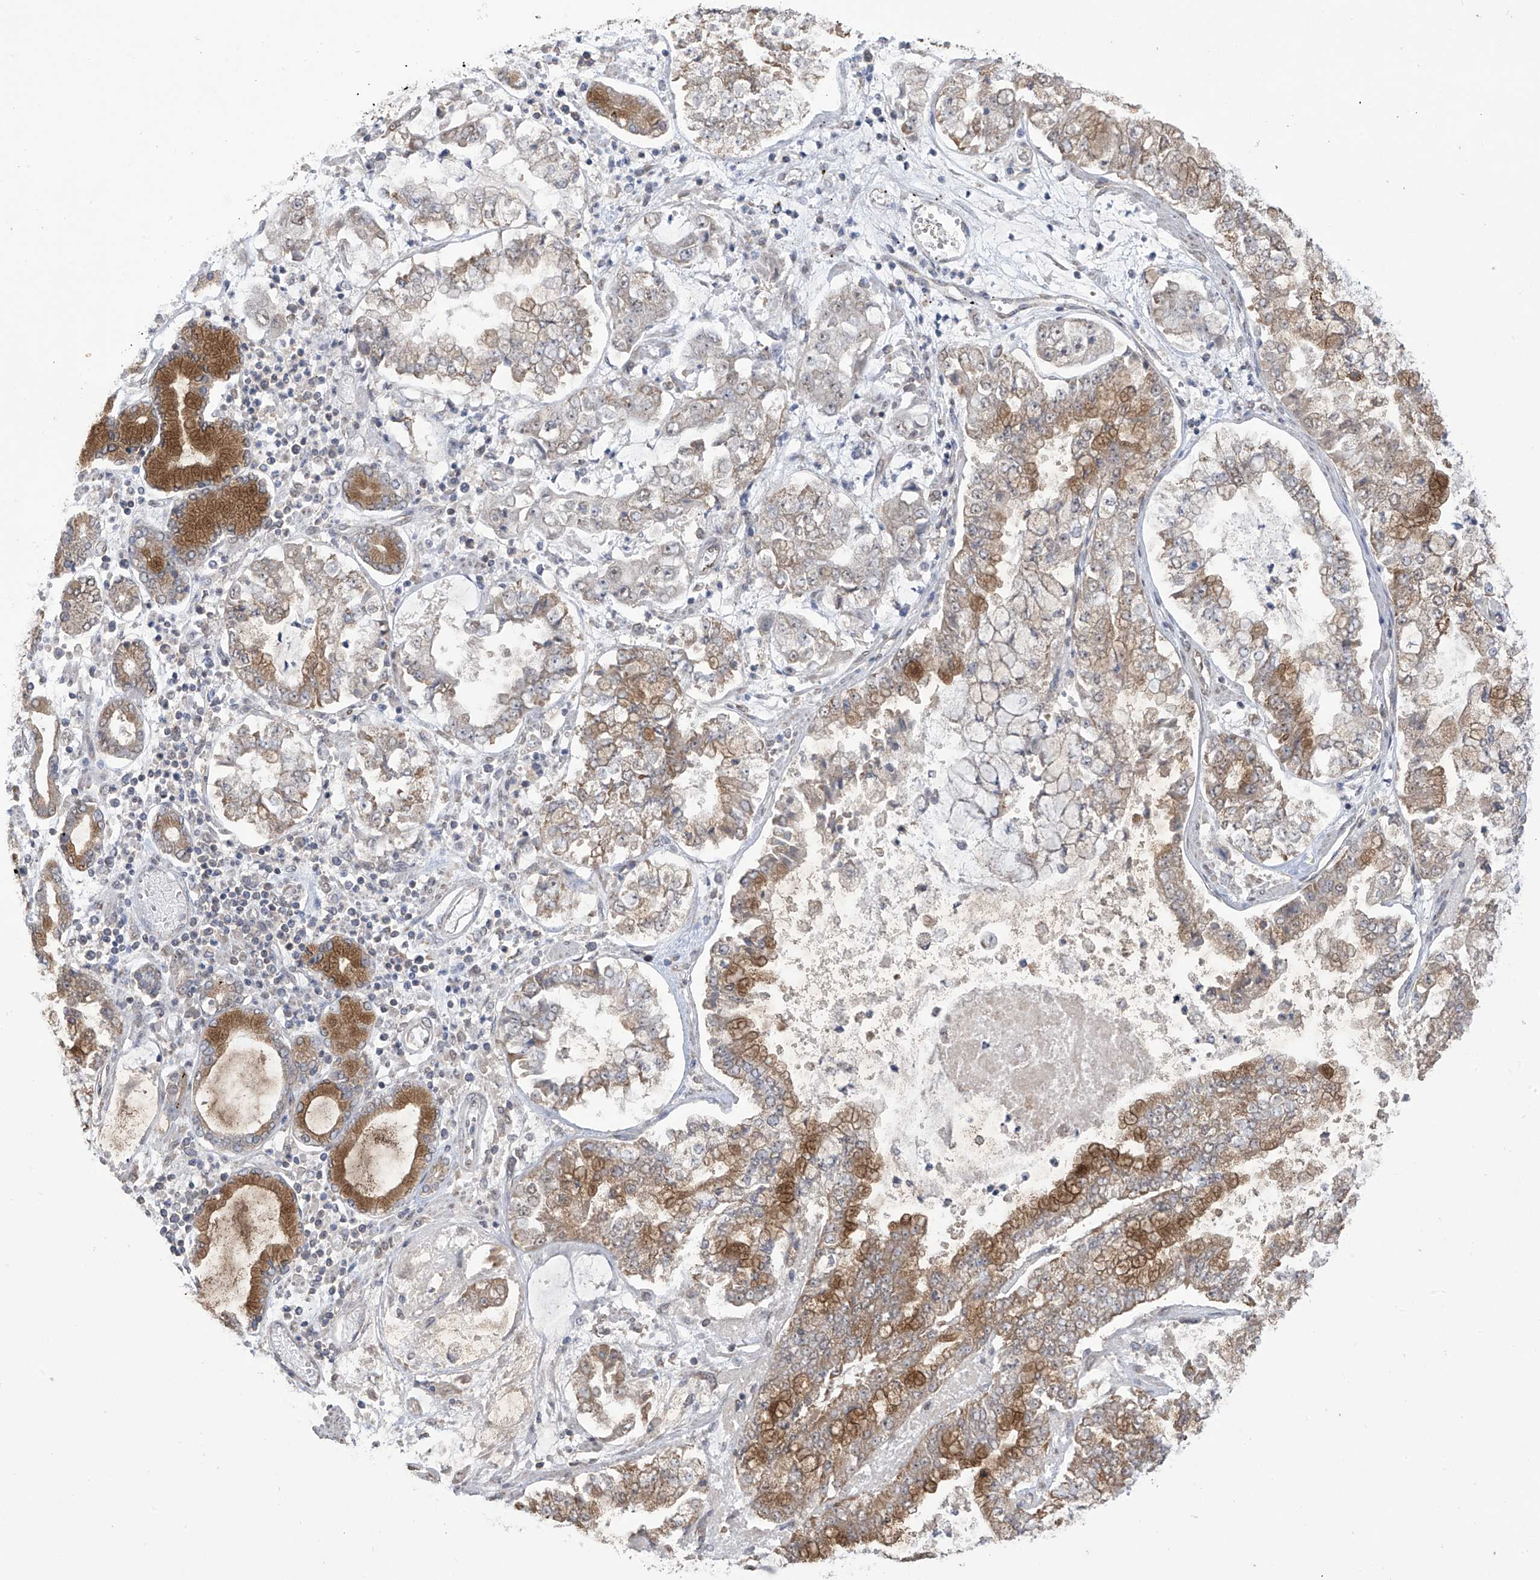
{"staining": {"intensity": "strong", "quantity": "25%-75%", "location": "cytoplasmic/membranous"}, "tissue": "stomach cancer", "cell_type": "Tumor cells", "image_type": "cancer", "snomed": [{"axis": "morphology", "description": "Adenocarcinoma, NOS"}, {"axis": "topography", "description": "Stomach"}], "caption": "Tumor cells exhibit strong cytoplasmic/membranous positivity in about 25%-75% of cells in adenocarcinoma (stomach).", "gene": "KIAA1522", "patient": {"sex": "male", "age": 76}}